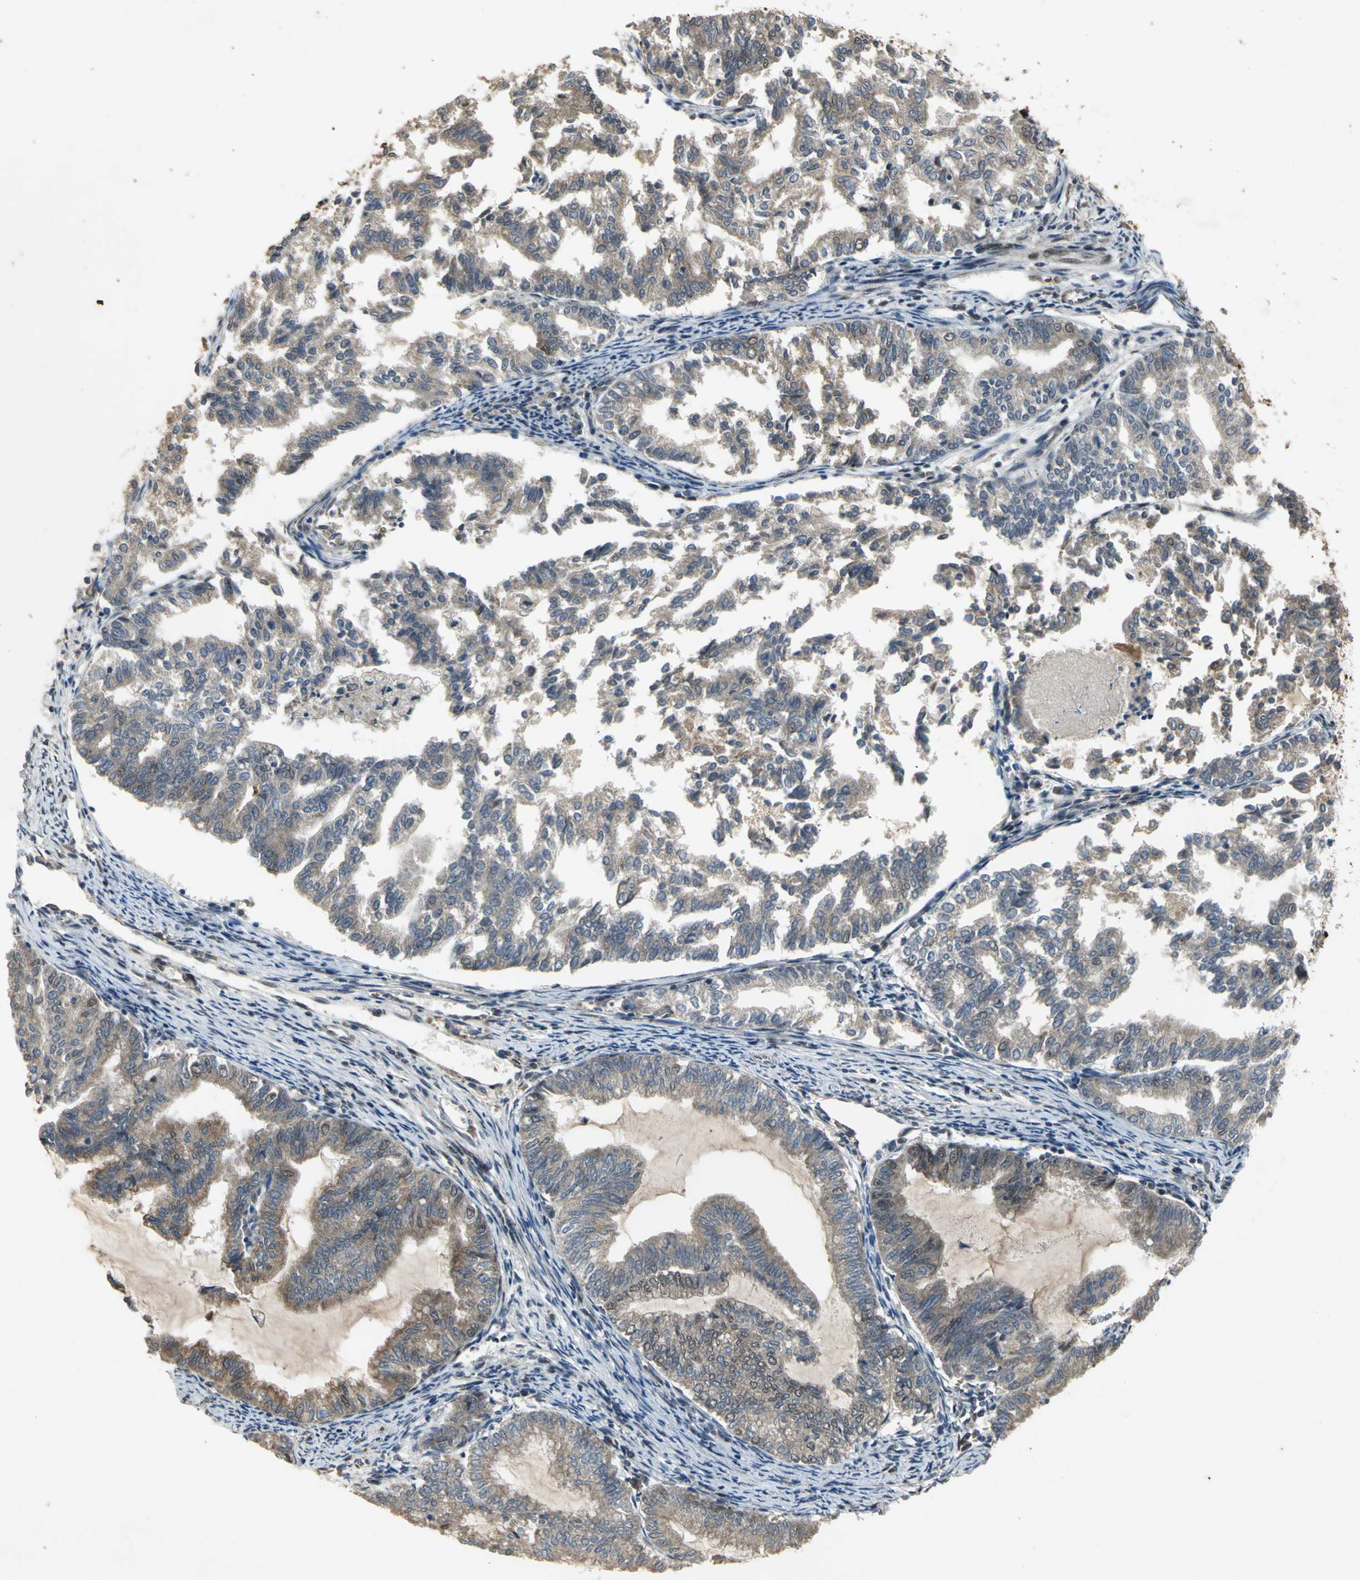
{"staining": {"intensity": "moderate", "quantity": "25%-75%", "location": "cytoplasmic/membranous"}, "tissue": "endometrial cancer", "cell_type": "Tumor cells", "image_type": "cancer", "snomed": [{"axis": "morphology", "description": "Adenocarcinoma, NOS"}, {"axis": "topography", "description": "Endometrium"}], "caption": "Protein expression analysis of endometrial adenocarcinoma shows moderate cytoplasmic/membranous expression in about 25%-75% of tumor cells. (IHC, brightfield microscopy, high magnification).", "gene": "NOTCH3", "patient": {"sex": "female", "age": 79}}